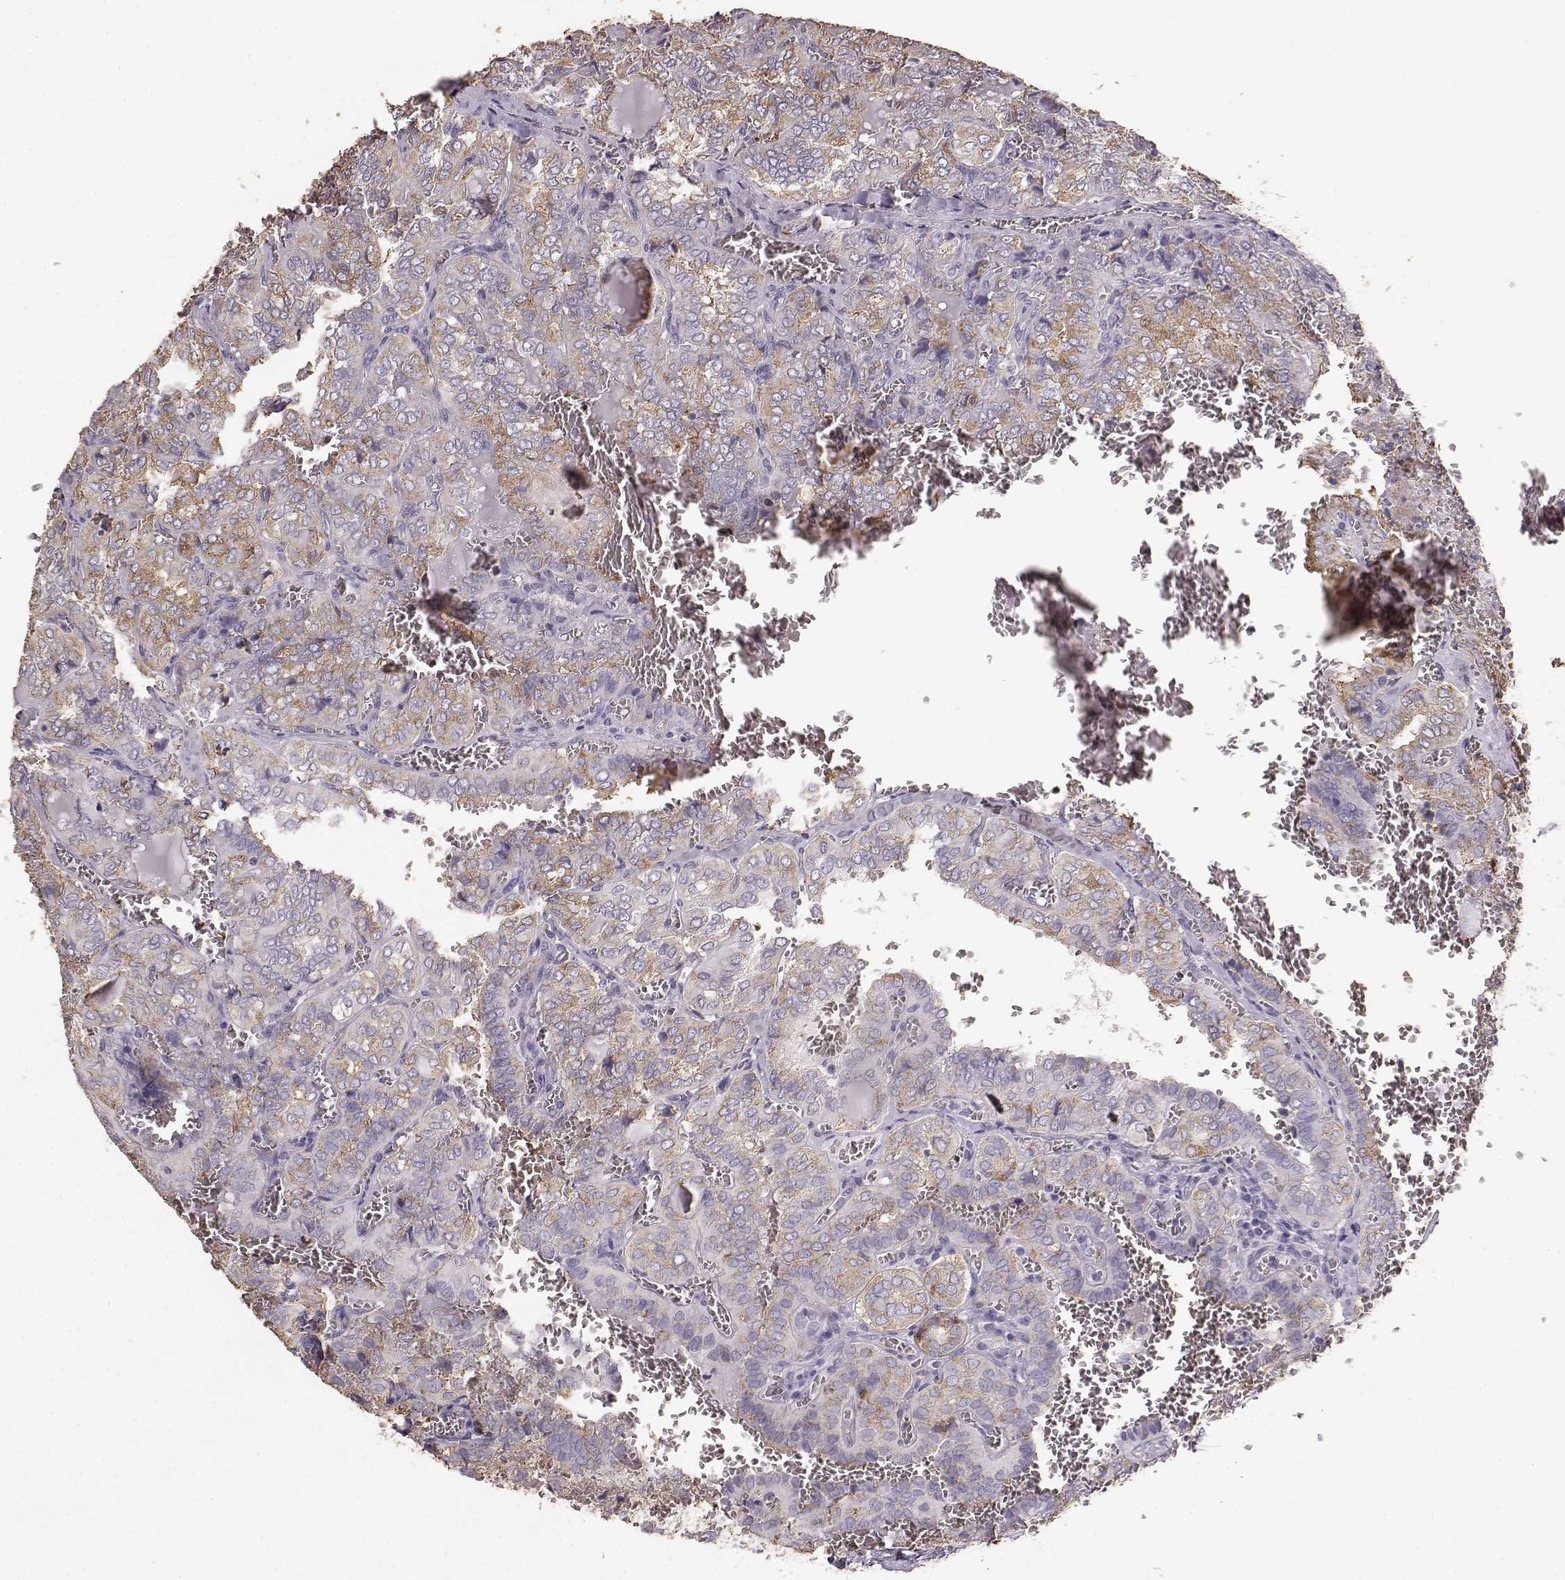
{"staining": {"intensity": "weak", "quantity": ">75%", "location": "cytoplasmic/membranous"}, "tissue": "thyroid cancer", "cell_type": "Tumor cells", "image_type": "cancer", "snomed": [{"axis": "morphology", "description": "Papillary adenocarcinoma, NOS"}, {"axis": "topography", "description": "Thyroid gland"}], "caption": "Tumor cells reveal weak cytoplasmic/membranous staining in approximately >75% of cells in thyroid cancer (papillary adenocarcinoma).", "gene": "GABRG3", "patient": {"sex": "female", "age": 41}}